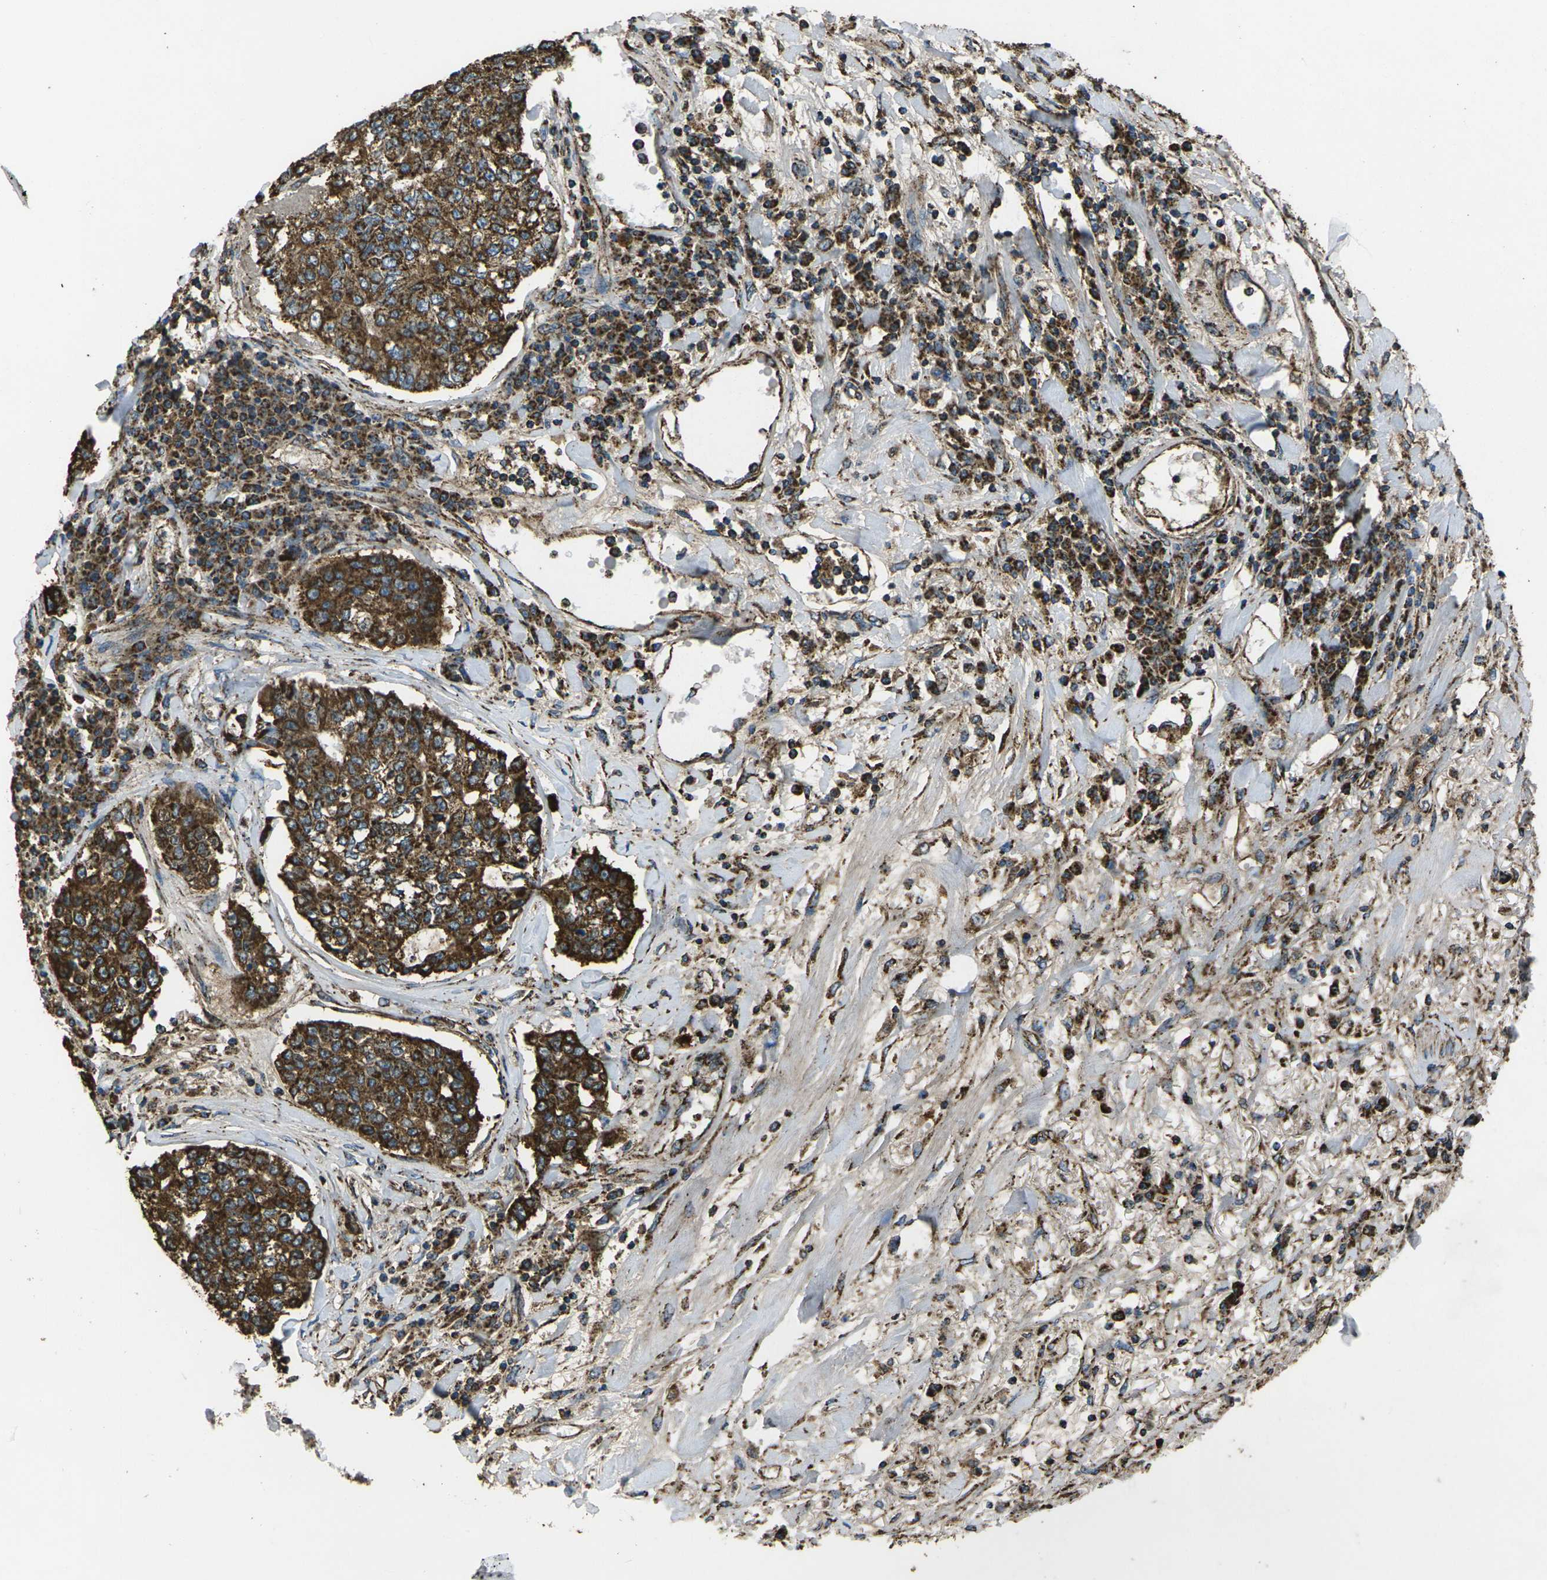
{"staining": {"intensity": "strong", "quantity": ">75%", "location": "cytoplasmic/membranous"}, "tissue": "lung cancer", "cell_type": "Tumor cells", "image_type": "cancer", "snomed": [{"axis": "morphology", "description": "Adenocarcinoma, NOS"}, {"axis": "topography", "description": "Lung"}], "caption": "There is high levels of strong cytoplasmic/membranous expression in tumor cells of lung adenocarcinoma, as demonstrated by immunohistochemical staining (brown color).", "gene": "KLHL5", "patient": {"sex": "male", "age": 49}}